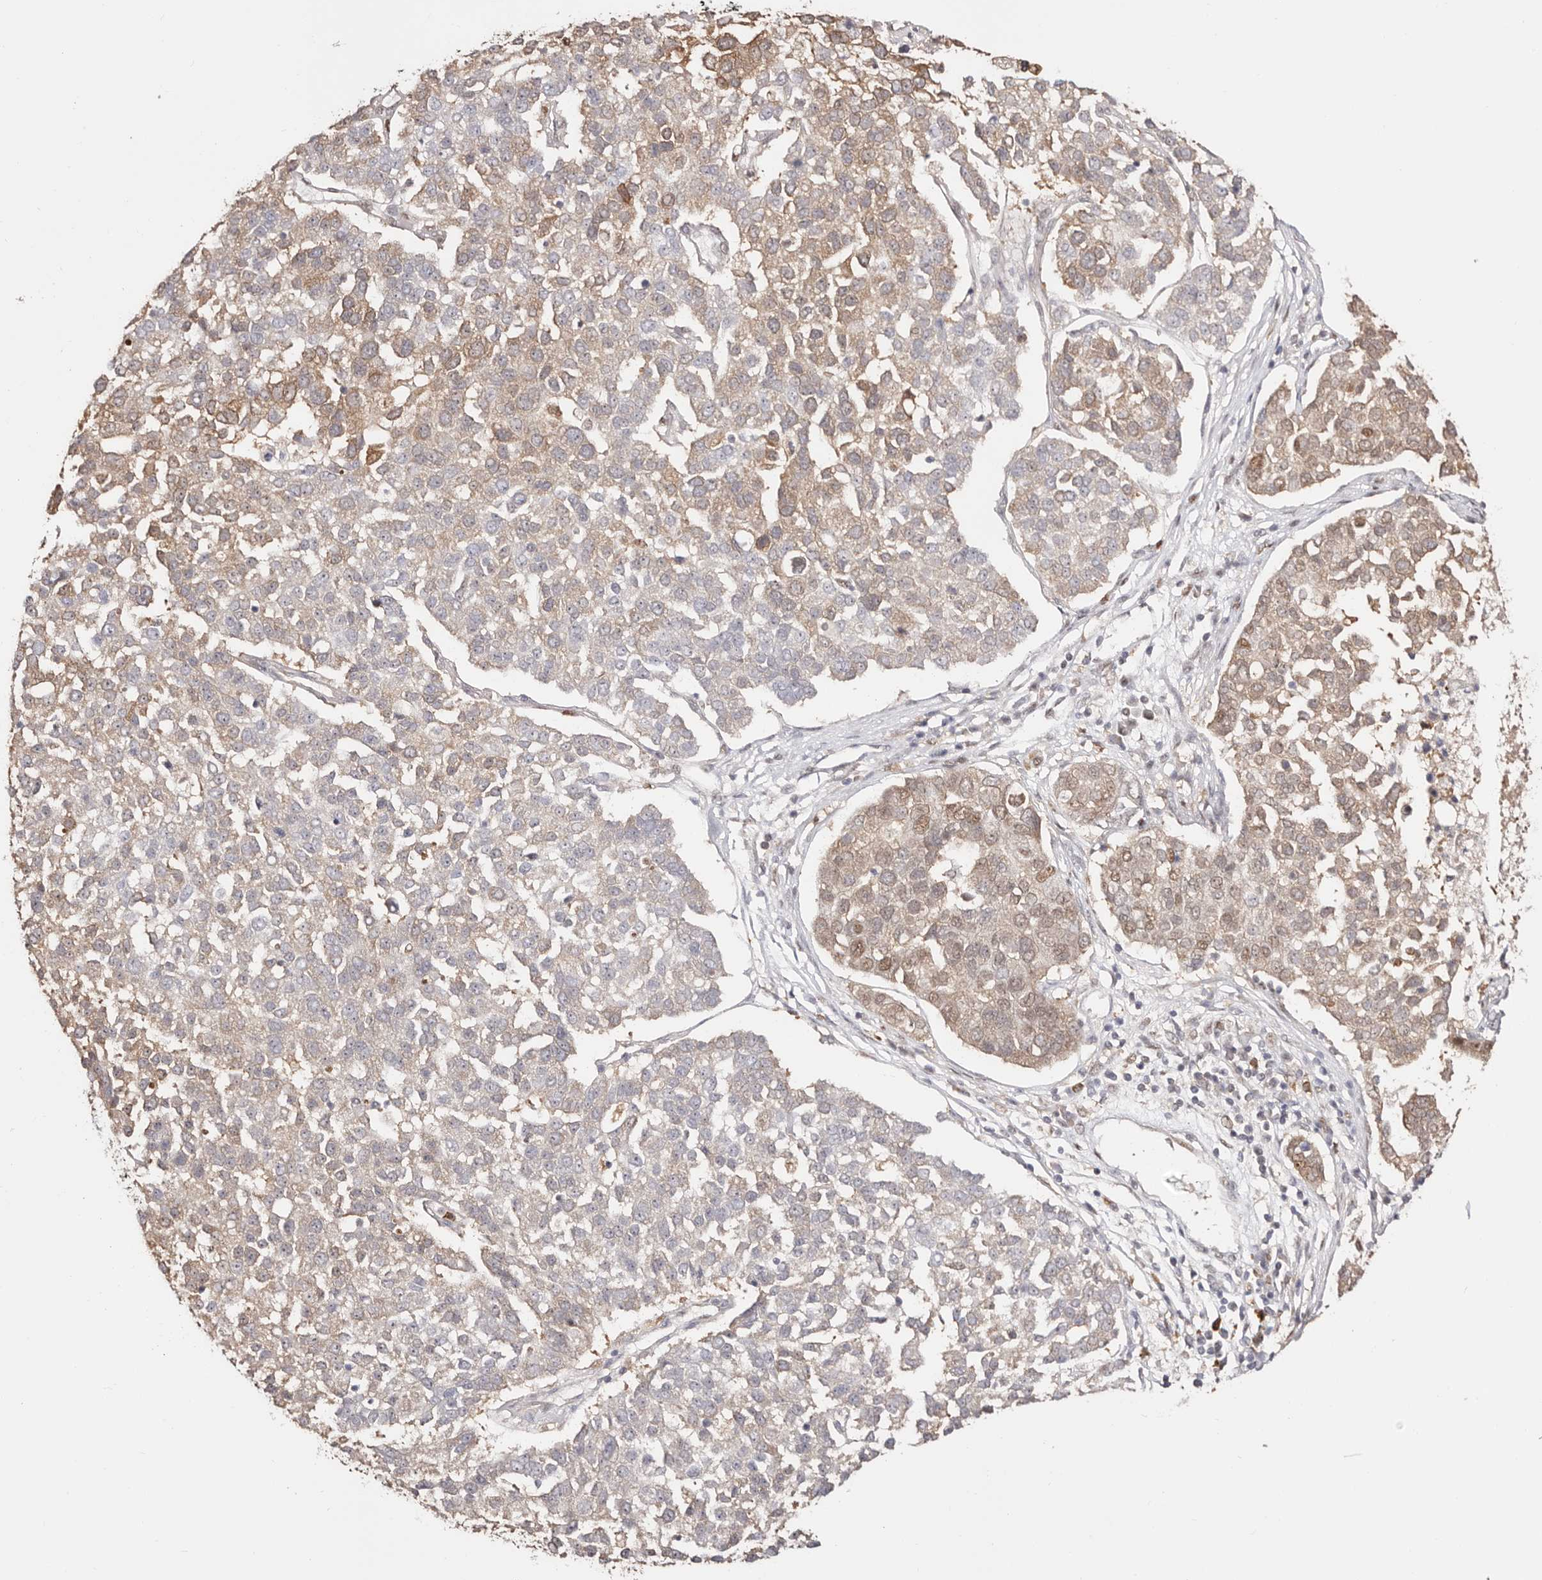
{"staining": {"intensity": "weak", "quantity": "25%-75%", "location": "cytoplasmic/membranous,nuclear"}, "tissue": "pancreatic cancer", "cell_type": "Tumor cells", "image_type": "cancer", "snomed": [{"axis": "morphology", "description": "Adenocarcinoma, NOS"}, {"axis": "topography", "description": "Pancreas"}], "caption": "This histopathology image shows pancreatic cancer stained with IHC to label a protein in brown. The cytoplasmic/membranous and nuclear of tumor cells show weak positivity for the protein. Nuclei are counter-stained blue.", "gene": "TKT", "patient": {"sex": "female", "age": 61}}